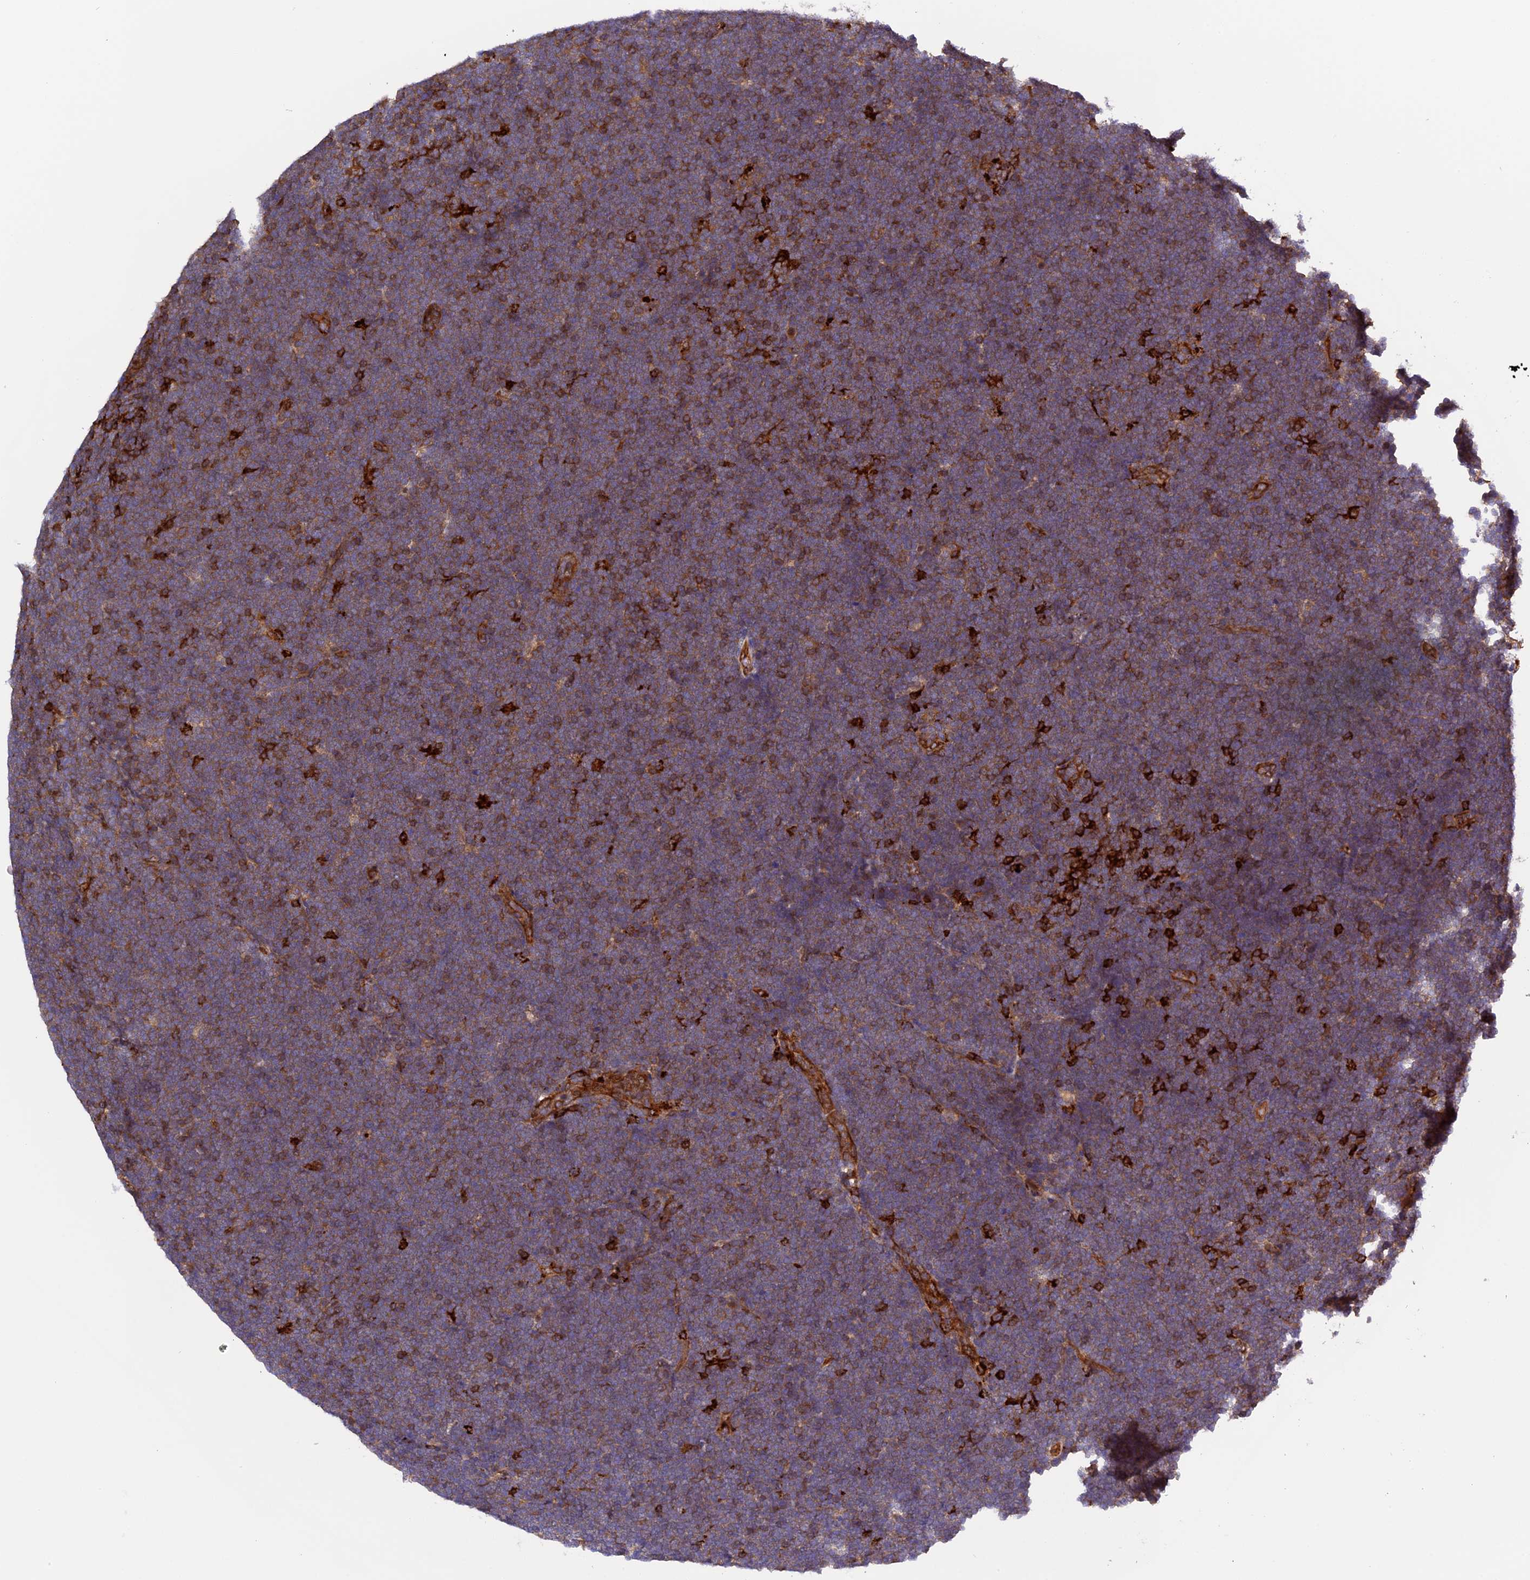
{"staining": {"intensity": "strong", "quantity": "<25%", "location": "cytoplasmic/membranous"}, "tissue": "lymphoma", "cell_type": "Tumor cells", "image_type": "cancer", "snomed": [{"axis": "morphology", "description": "Malignant lymphoma, non-Hodgkin's type, High grade"}, {"axis": "topography", "description": "Lymph node"}], "caption": "Protein staining of high-grade malignant lymphoma, non-Hodgkin's type tissue displays strong cytoplasmic/membranous expression in about <25% of tumor cells. Immunohistochemistry (ihc) stains the protein of interest in brown and the nuclei are stained blue.", "gene": "C5orf22", "patient": {"sex": "male", "age": 13}}